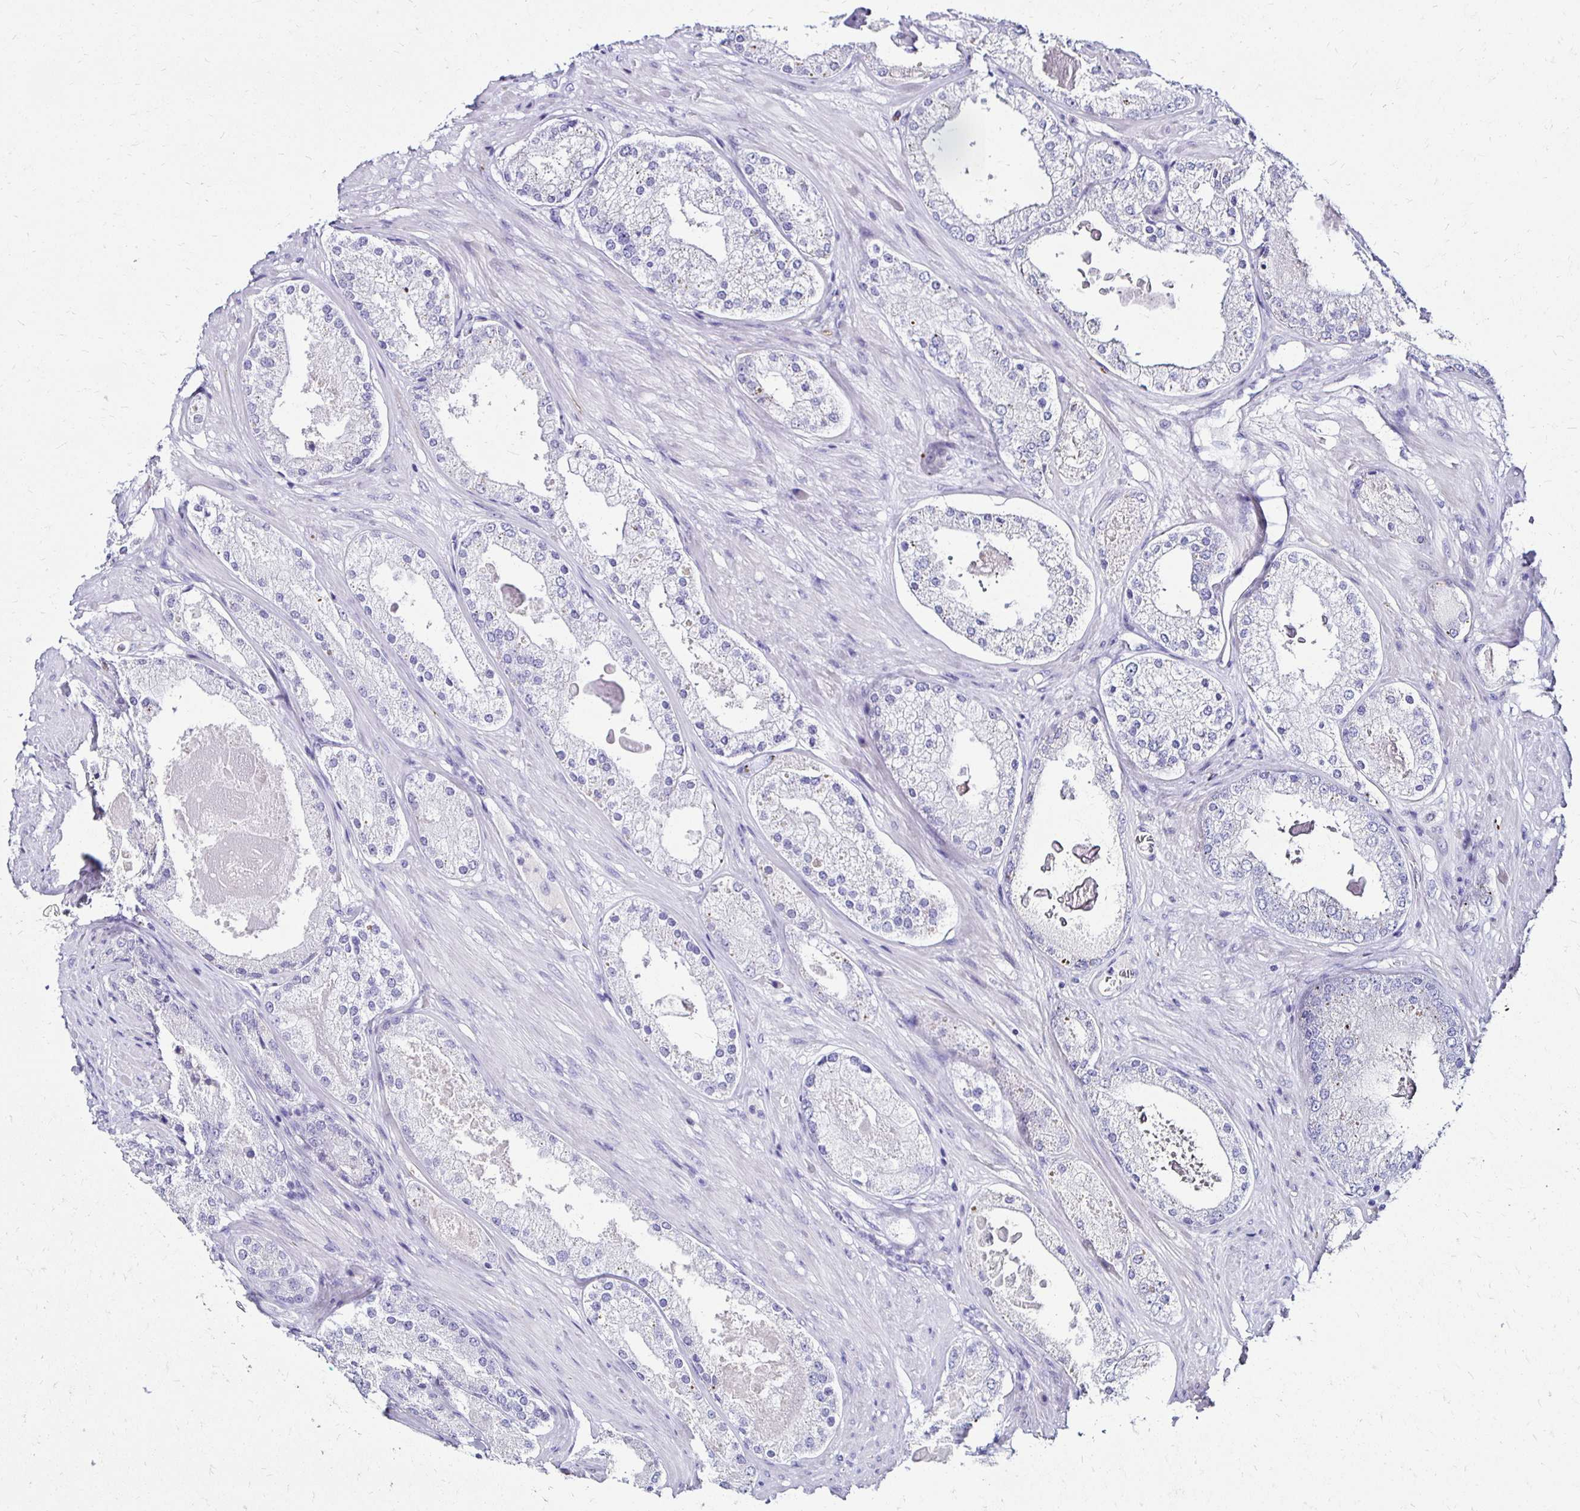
{"staining": {"intensity": "negative", "quantity": "none", "location": "none"}, "tissue": "prostate cancer", "cell_type": "Tumor cells", "image_type": "cancer", "snomed": [{"axis": "morphology", "description": "Adenocarcinoma, Low grade"}, {"axis": "topography", "description": "Prostate"}], "caption": "This is a micrograph of immunohistochemistry (IHC) staining of adenocarcinoma (low-grade) (prostate), which shows no expression in tumor cells.", "gene": "KCNT1", "patient": {"sex": "male", "age": 68}}